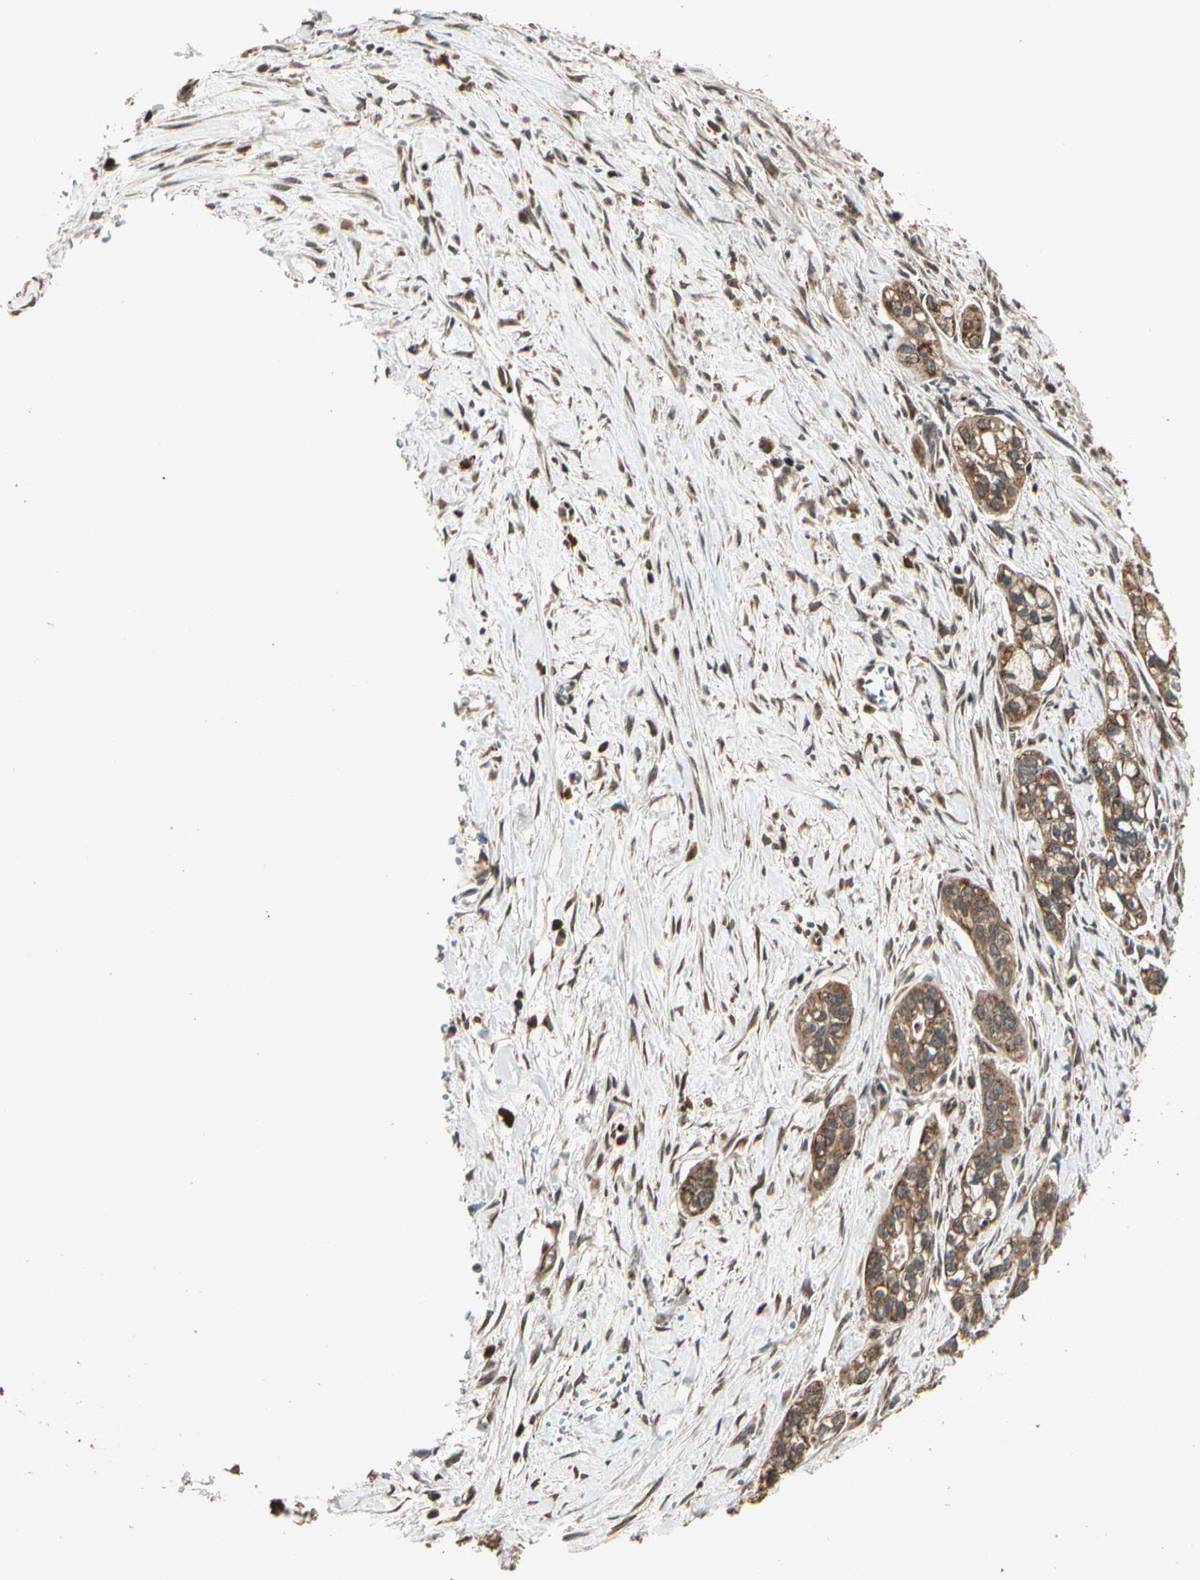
{"staining": {"intensity": "moderate", "quantity": ">75%", "location": "cytoplasmic/membranous"}, "tissue": "pancreatic cancer", "cell_type": "Tumor cells", "image_type": "cancer", "snomed": [{"axis": "morphology", "description": "Adenocarcinoma, NOS"}, {"axis": "topography", "description": "Pancreas"}], "caption": "Protein expression analysis of pancreatic cancer exhibits moderate cytoplasmic/membranous positivity in approximately >75% of tumor cells.", "gene": "GLUL", "patient": {"sex": "male", "age": 74}}